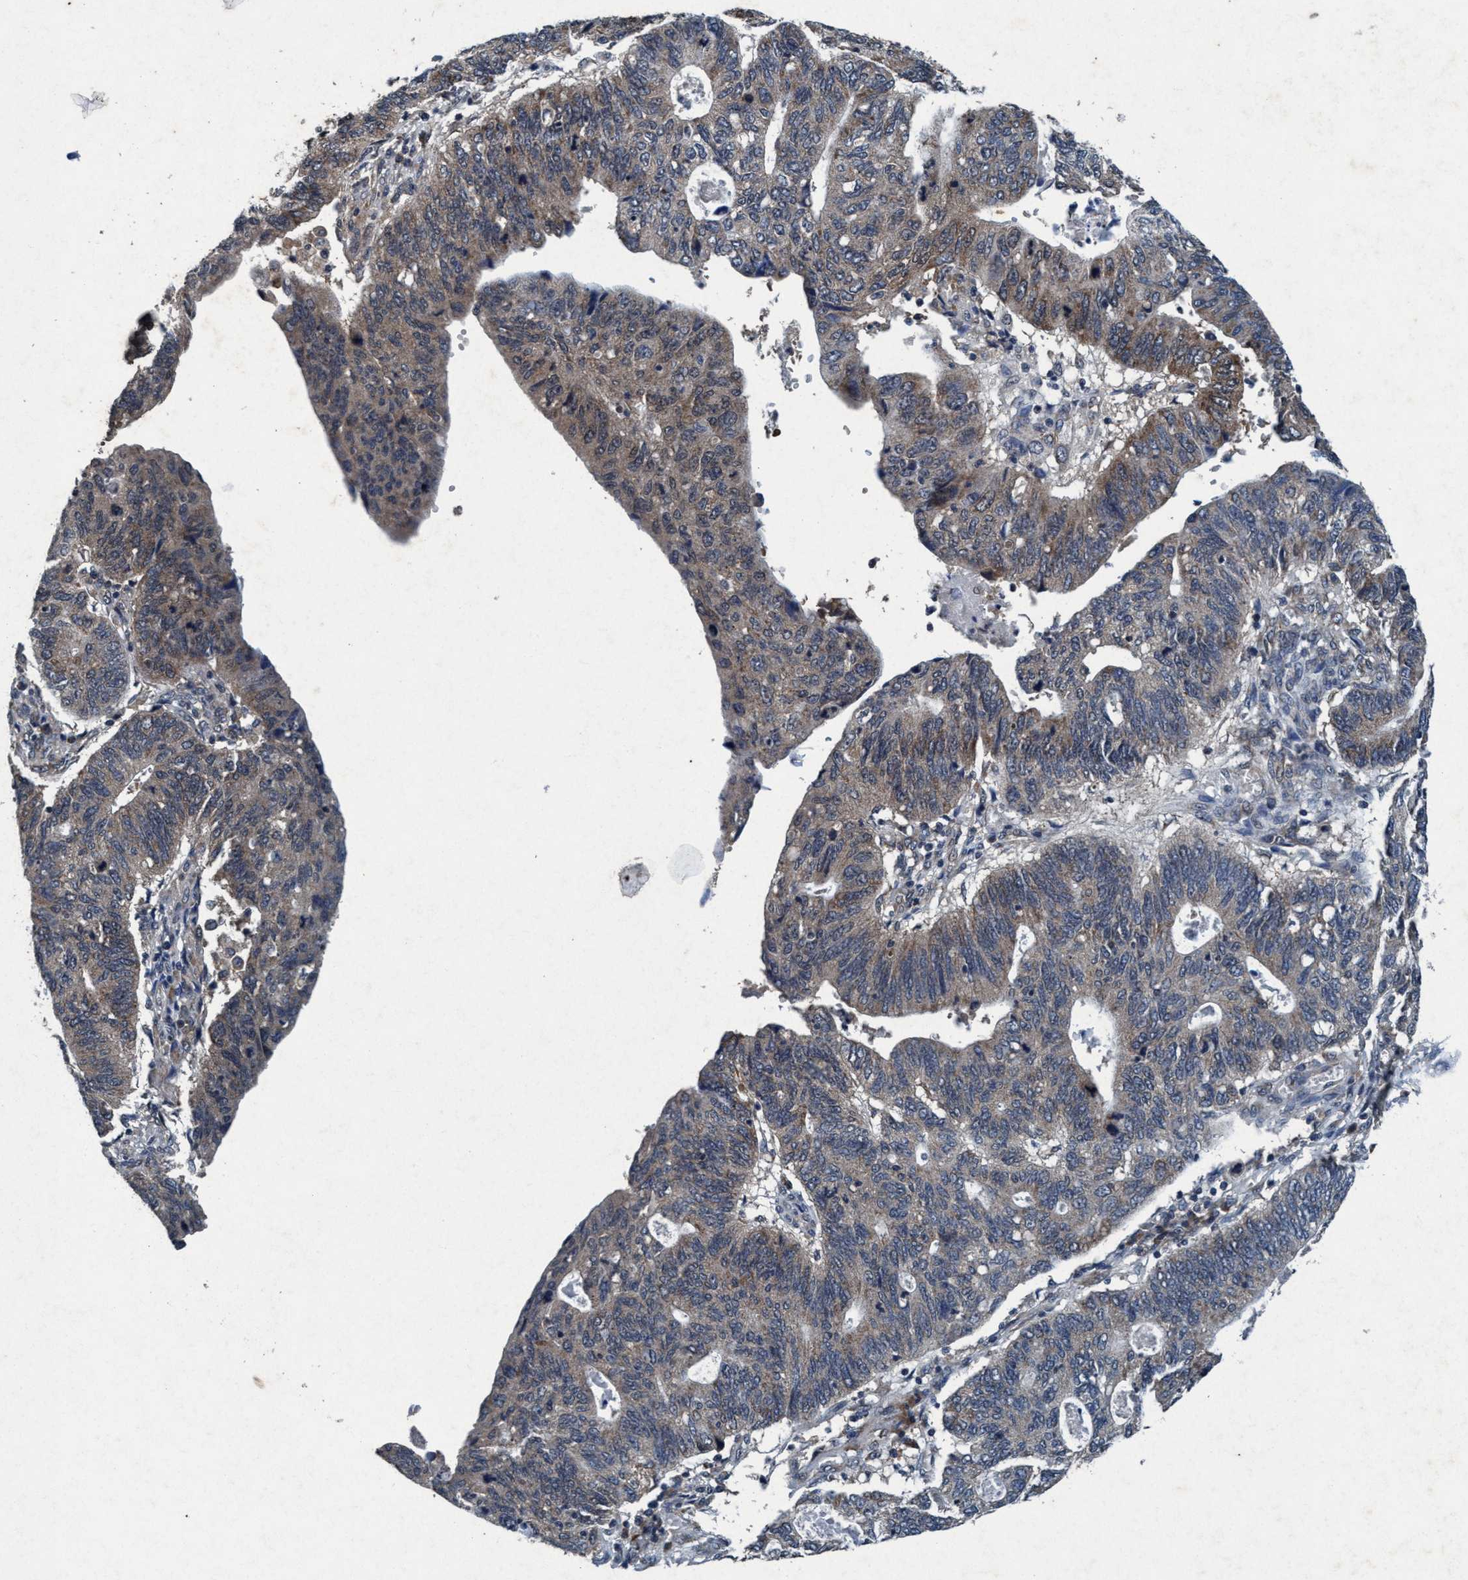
{"staining": {"intensity": "weak", "quantity": "<25%", "location": "cytoplasmic/membranous"}, "tissue": "stomach cancer", "cell_type": "Tumor cells", "image_type": "cancer", "snomed": [{"axis": "morphology", "description": "Adenocarcinoma, NOS"}, {"axis": "topography", "description": "Stomach"}], "caption": "Tumor cells are negative for protein expression in human stomach cancer (adenocarcinoma). (DAB immunohistochemistry (IHC) visualized using brightfield microscopy, high magnification).", "gene": "AKT1S1", "patient": {"sex": "male", "age": 59}}